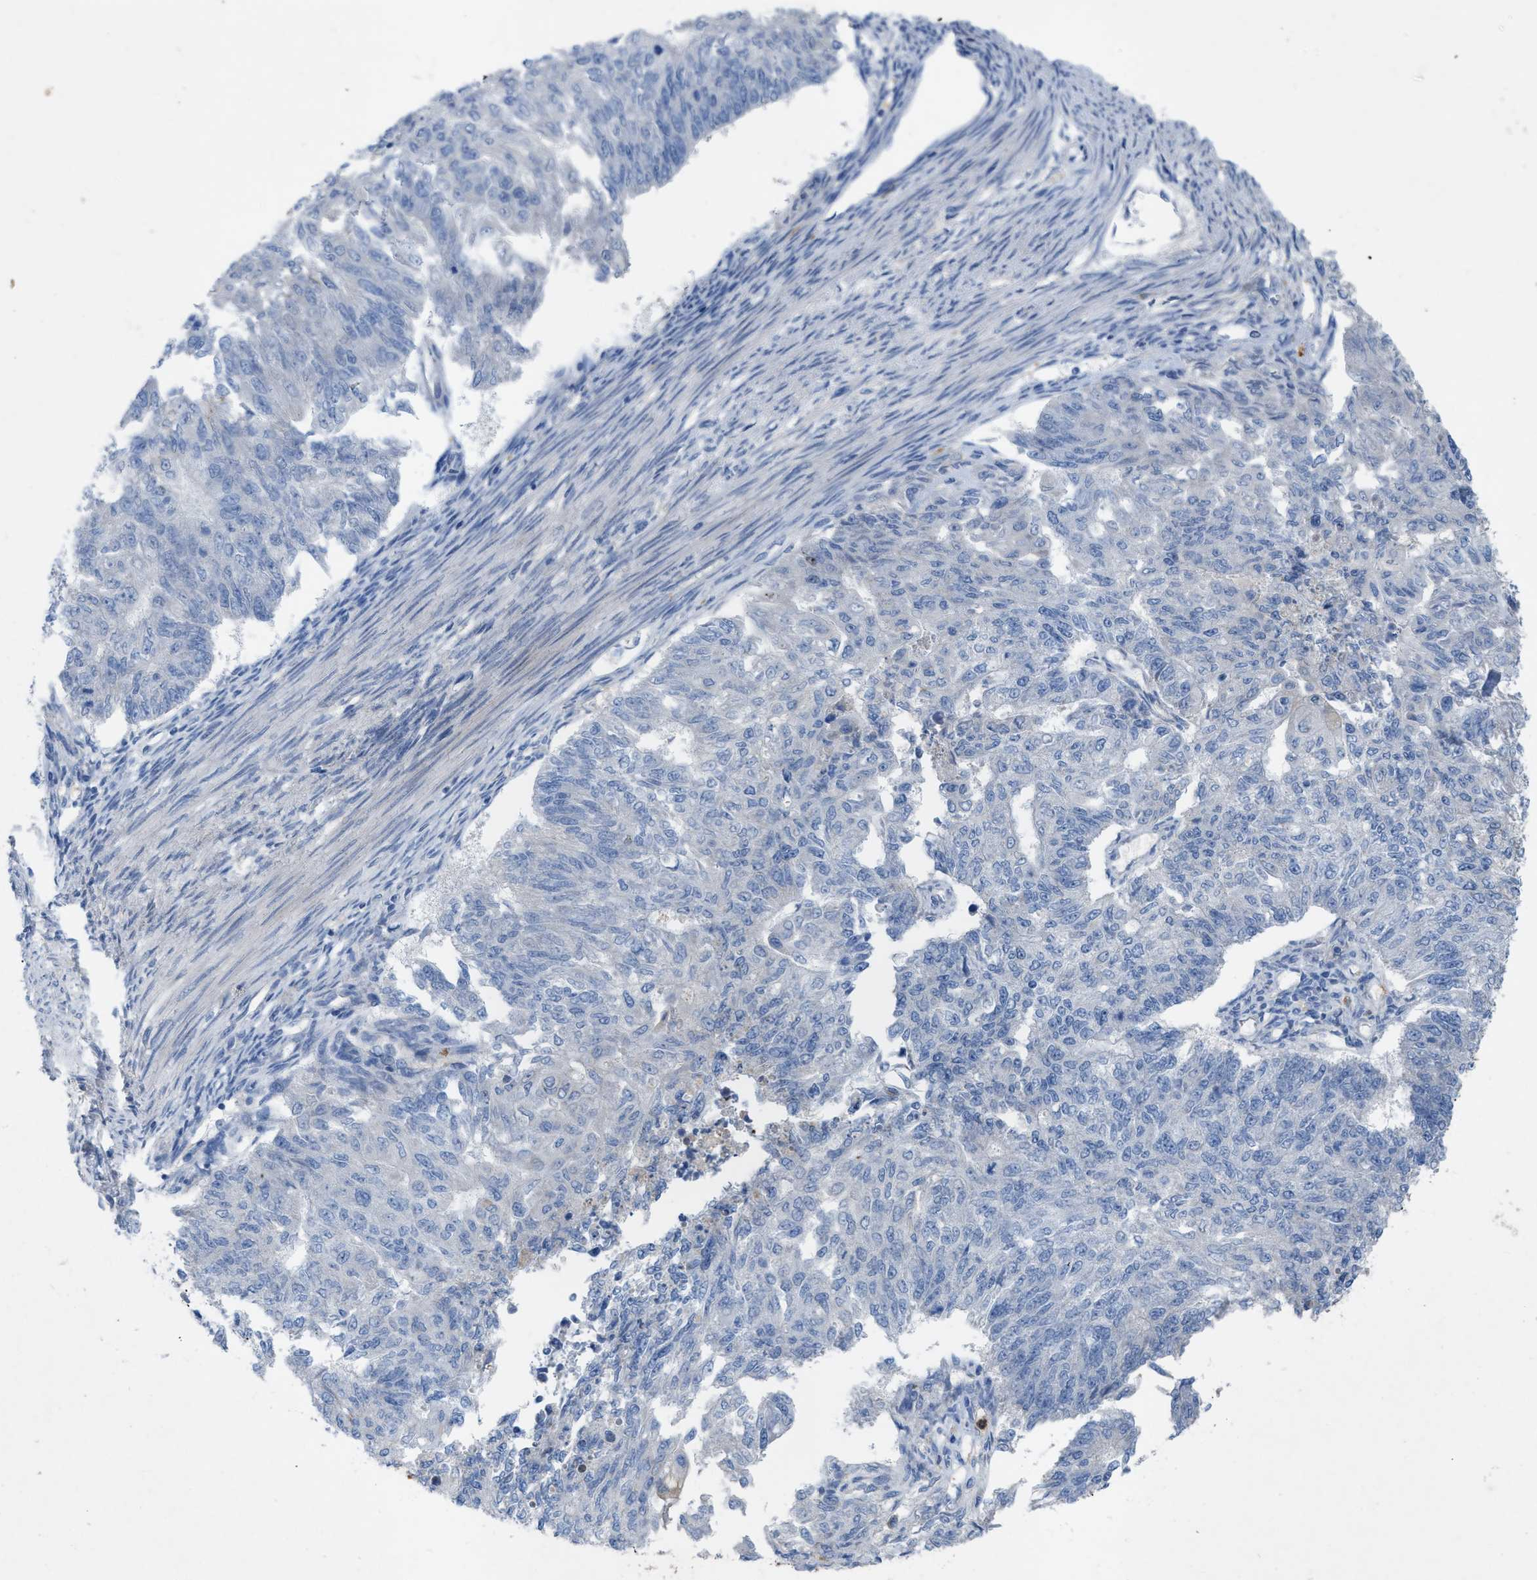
{"staining": {"intensity": "negative", "quantity": "none", "location": "none"}, "tissue": "endometrial cancer", "cell_type": "Tumor cells", "image_type": "cancer", "snomed": [{"axis": "morphology", "description": "Adenocarcinoma, NOS"}, {"axis": "topography", "description": "Endometrium"}], "caption": "This is an immunohistochemistry histopathology image of human endometrial adenocarcinoma. There is no positivity in tumor cells.", "gene": "PLPPR5", "patient": {"sex": "female", "age": 32}}